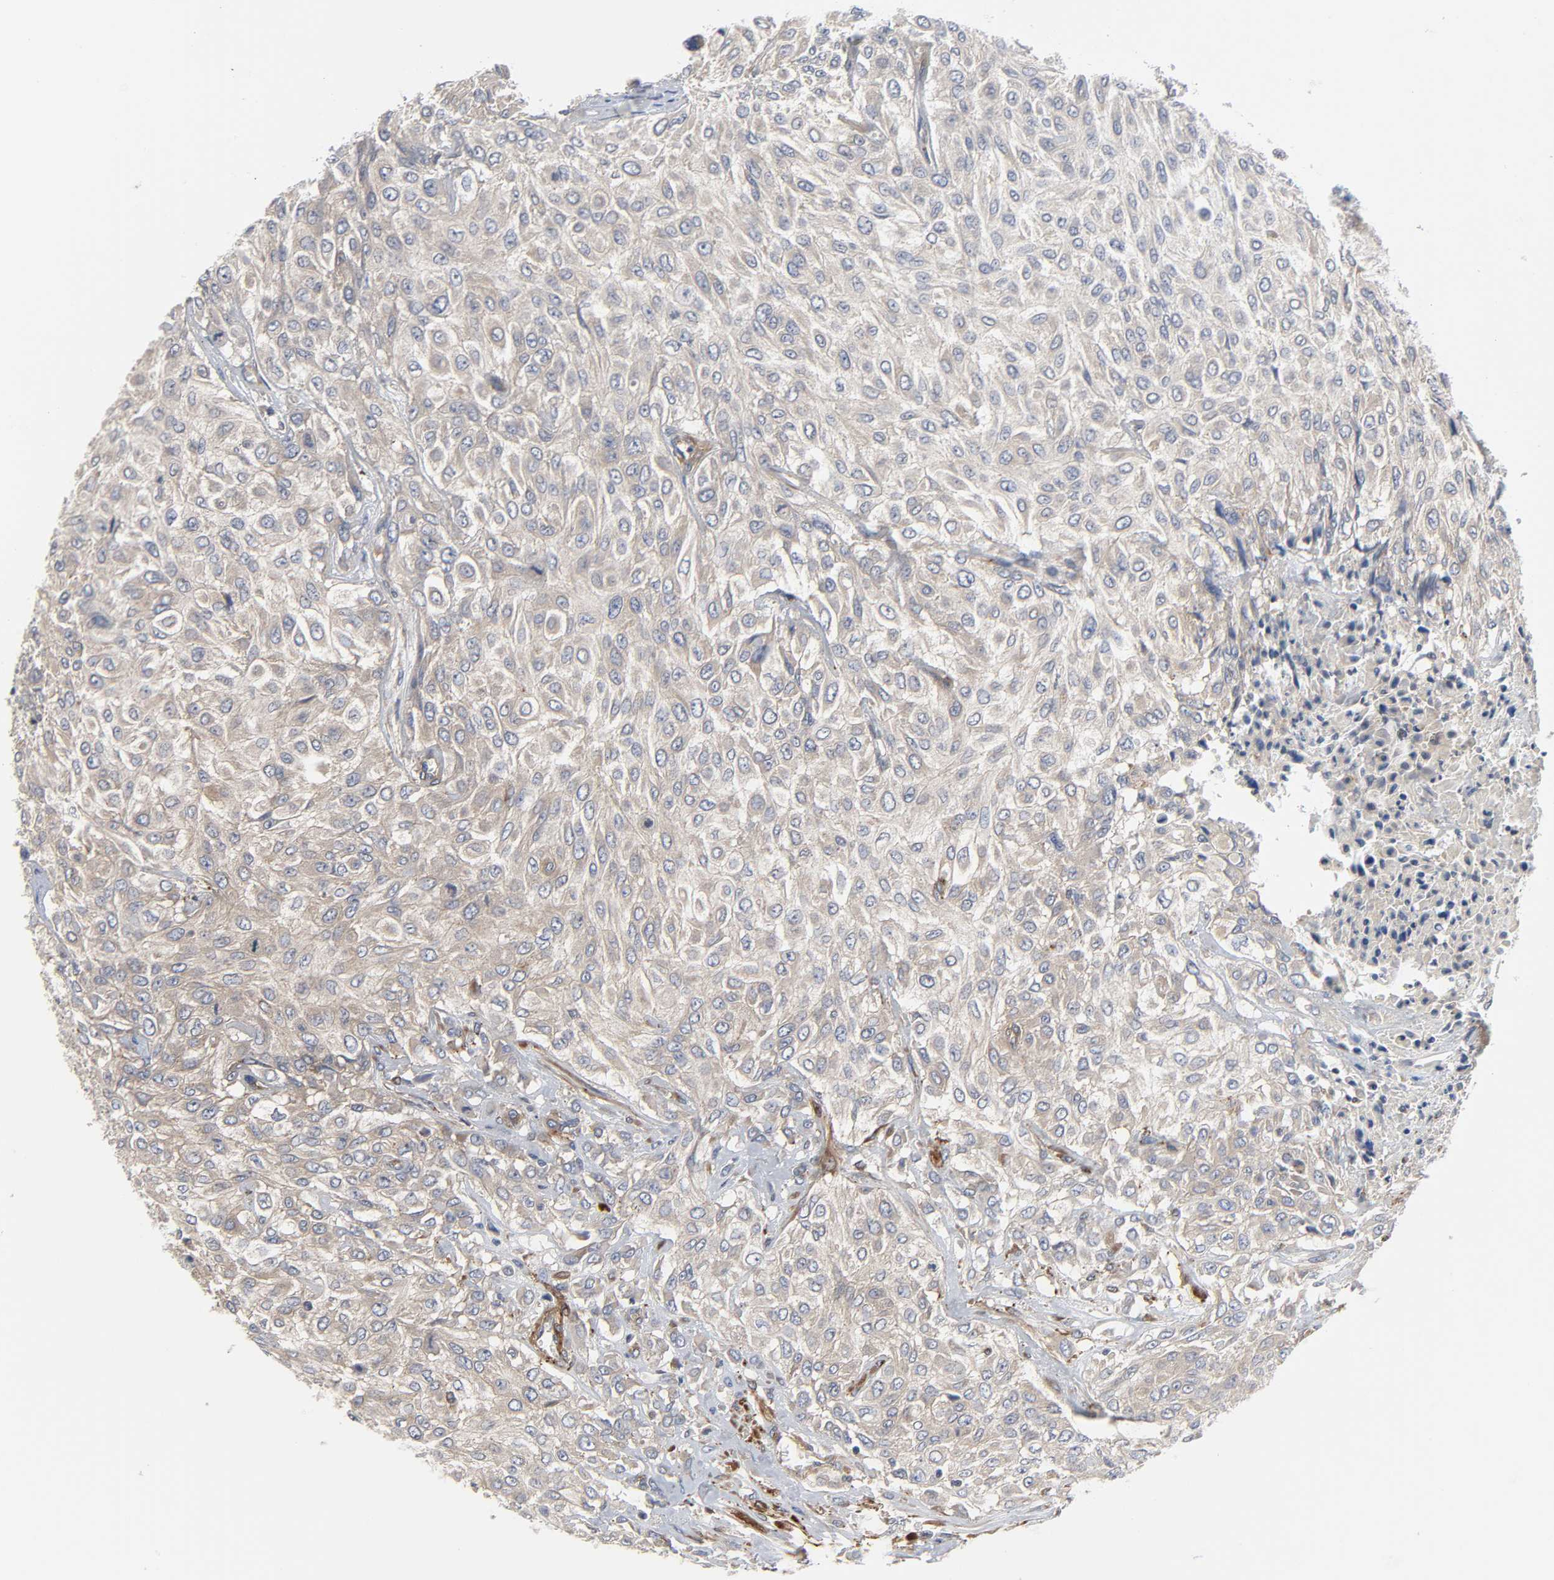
{"staining": {"intensity": "weak", "quantity": "25%-75%", "location": "cytoplasmic/membranous"}, "tissue": "urothelial cancer", "cell_type": "Tumor cells", "image_type": "cancer", "snomed": [{"axis": "morphology", "description": "Urothelial carcinoma, High grade"}, {"axis": "topography", "description": "Urinary bladder"}], "caption": "The immunohistochemical stain labels weak cytoplasmic/membranous expression in tumor cells of urothelial cancer tissue. The protein is shown in brown color, while the nuclei are stained blue.", "gene": "ARHGAP1", "patient": {"sex": "male", "age": 57}}